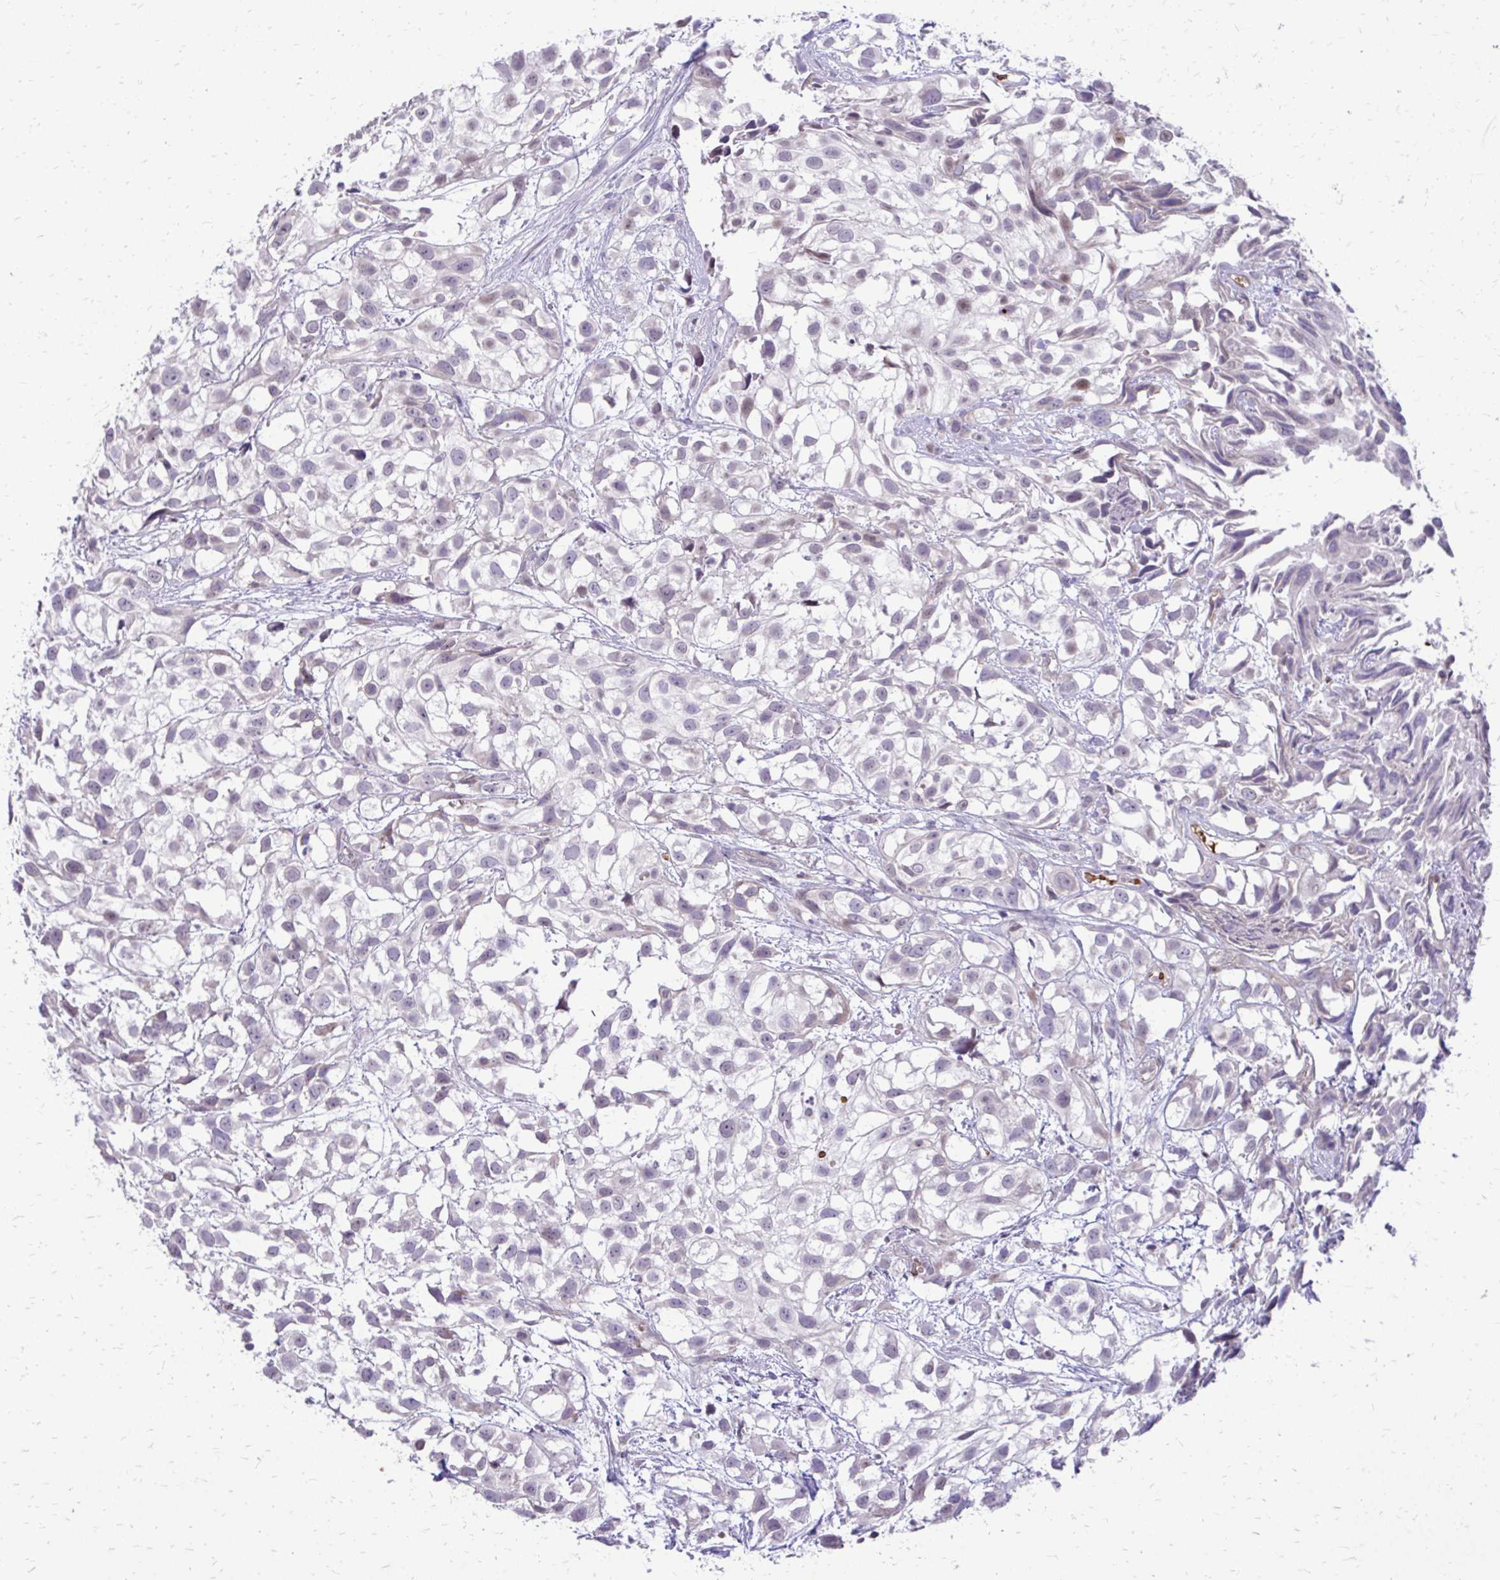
{"staining": {"intensity": "negative", "quantity": "none", "location": "none"}, "tissue": "urothelial cancer", "cell_type": "Tumor cells", "image_type": "cancer", "snomed": [{"axis": "morphology", "description": "Urothelial carcinoma, High grade"}, {"axis": "topography", "description": "Urinary bladder"}], "caption": "Histopathology image shows no protein staining in tumor cells of urothelial cancer tissue. The staining is performed using DAB (3,3'-diaminobenzidine) brown chromogen with nuclei counter-stained in using hematoxylin.", "gene": "FUNDC2", "patient": {"sex": "male", "age": 56}}